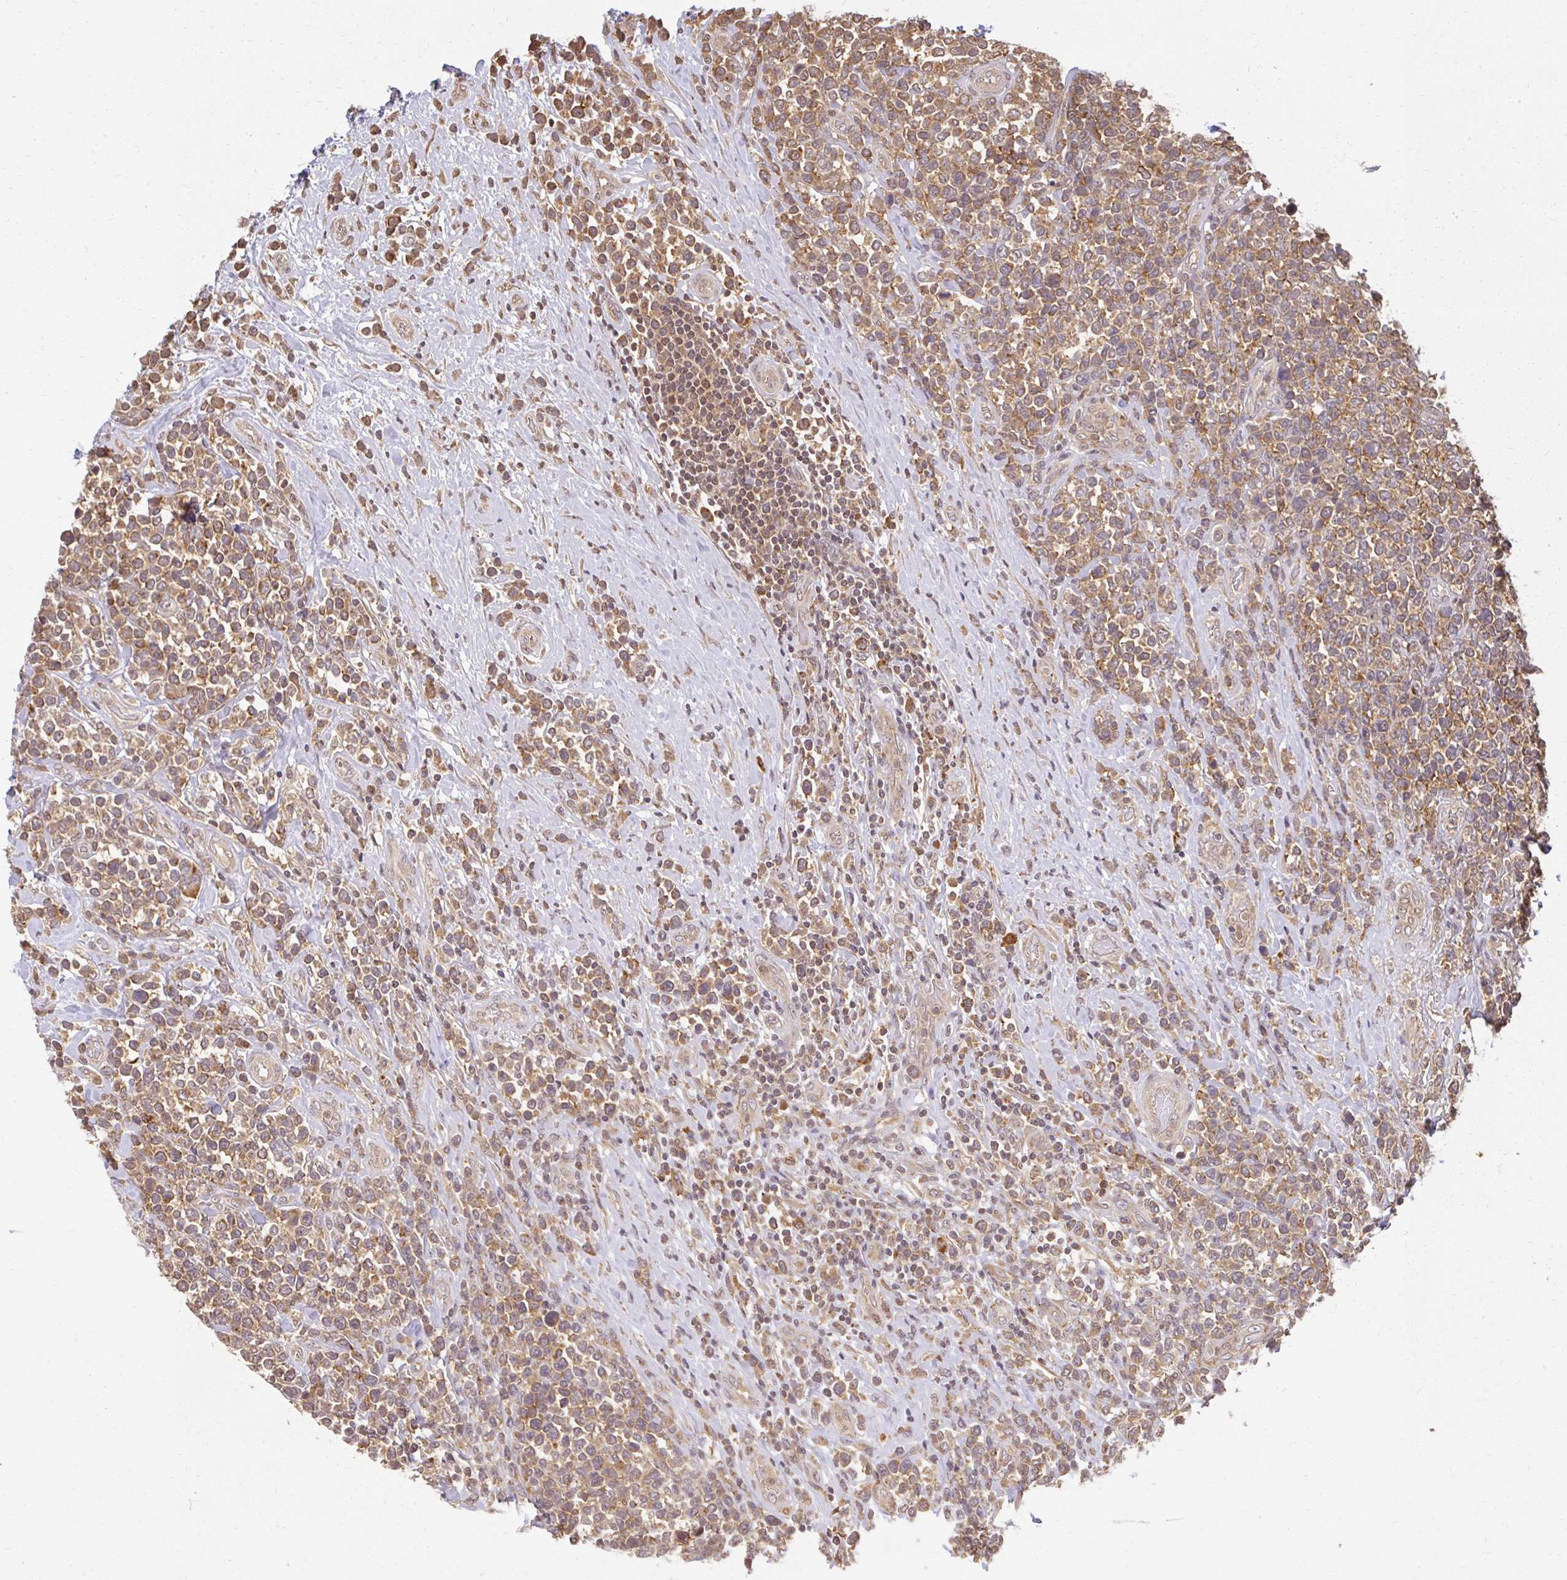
{"staining": {"intensity": "moderate", "quantity": ">75%", "location": "cytoplasmic/membranous"}, "tissue": "lymphoma", "cell_type": "Tumor cells", "image_type": "cancer", "snomed": [{"axis": "morphology", "description": "Malignant lymphoma, non-Hodgkin's type, High grade"}, {"axis": "topography", "description": "Soft tissue"}], "caption": "Brown immunohistochemical staining in human lymphoma exhibits moderate cytoplasmic/membranous expression in approximately >75% of tumor cells.", "gene": "LARS2", "patient": {"sex": "female", "age": 56}}